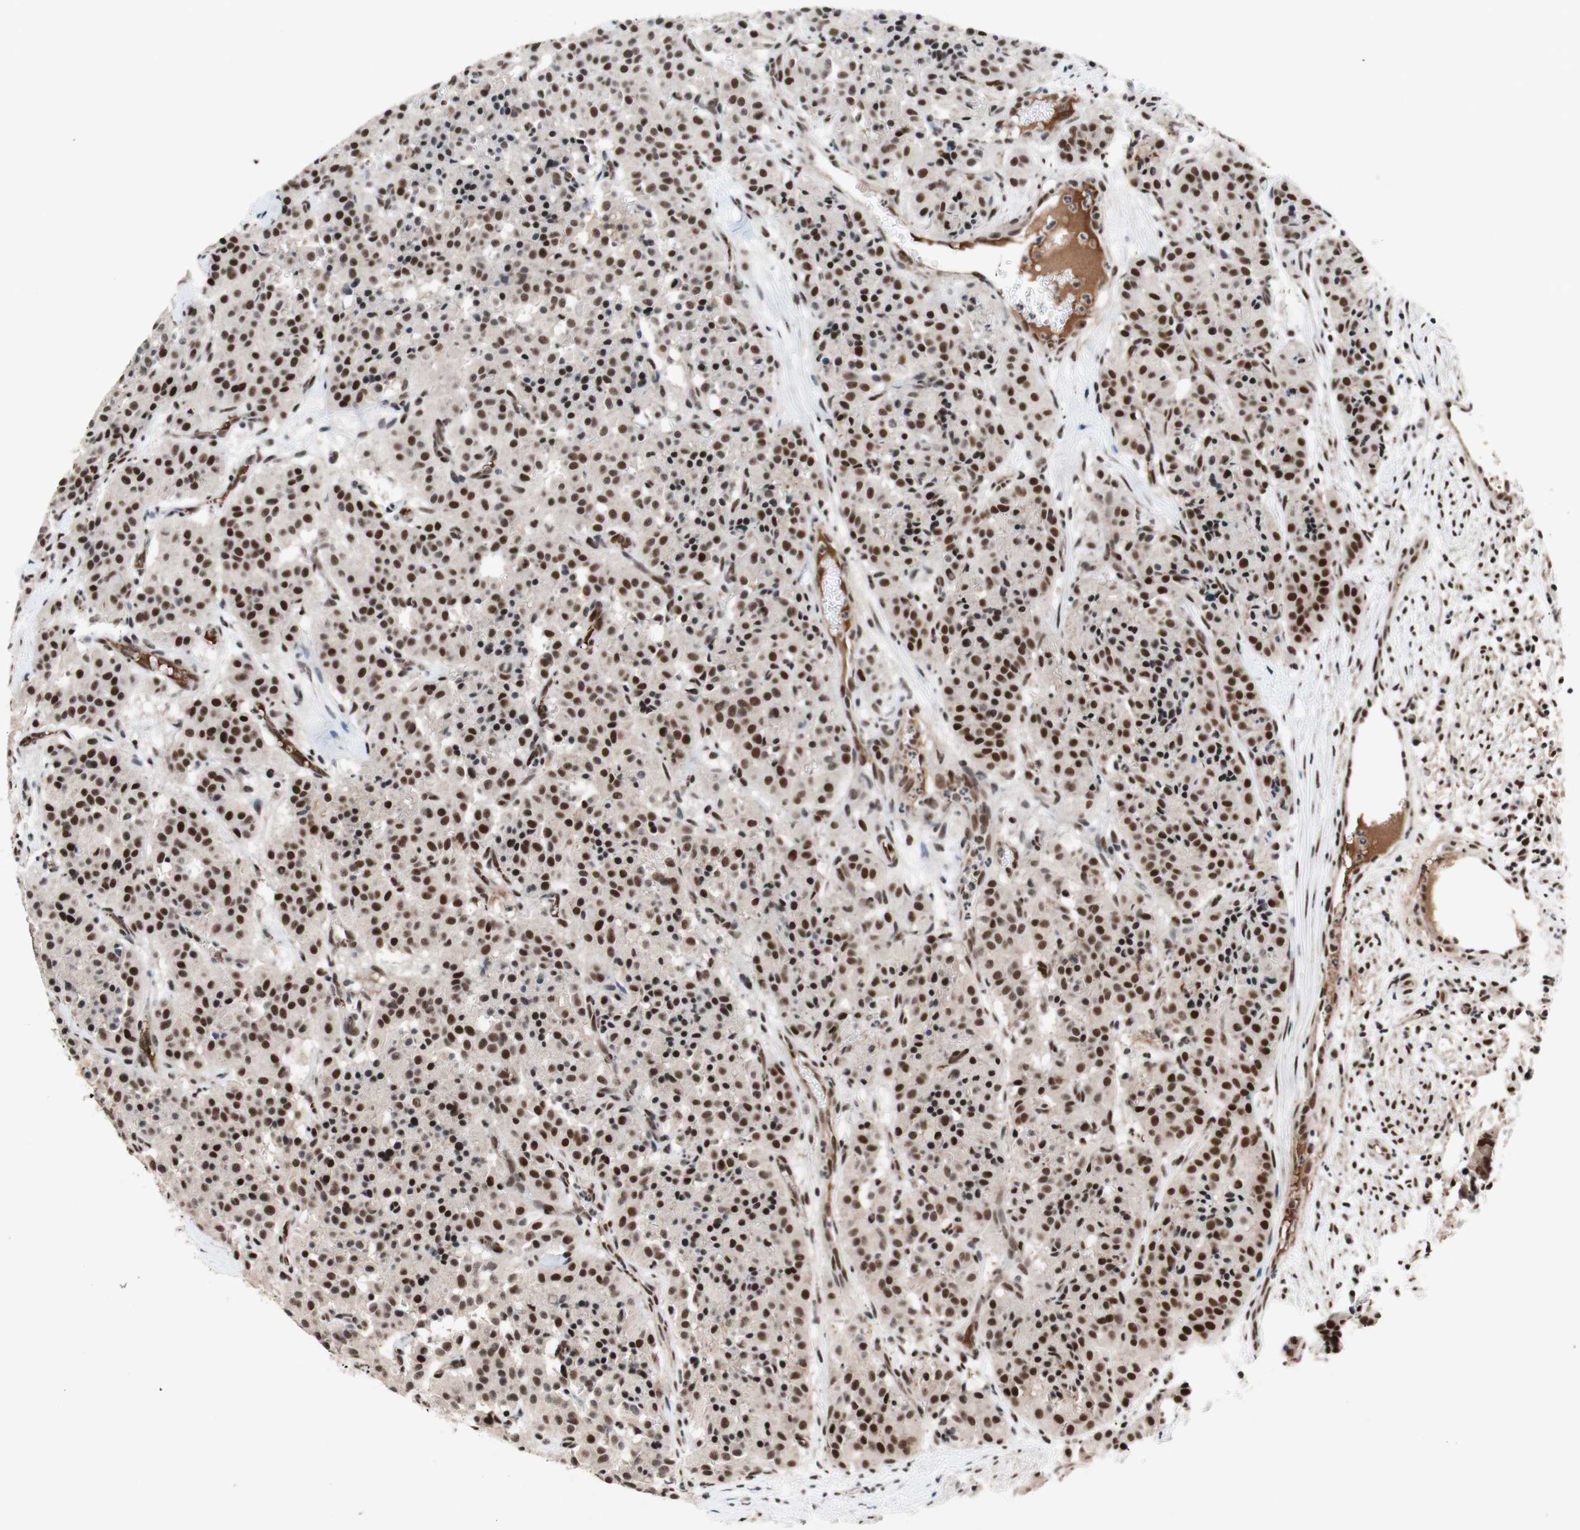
{"staining": {"intensity": "strong", "quantity": ">75%", "location": "nuclear"}, "tissue": "carcinoid", "cell_type": "Tumor cells", "image_type": "cancer", "snomed": [{"axis": "morphology", "description": "Carcinoid, malignant, NOS"}, {"axis": "topography", "description": "Lung"}], "caption": "Strong nuclear staining is identified in about >75% of tumor cells in carcinoid. Using DAB (3,3'-diaminobenzidine) (brown) and hematoxylin (blue) stains, captured at high magnification using brightfield microscopy.", "gene": "TLE1", "patient": {"sex": "male", "age": 30}}